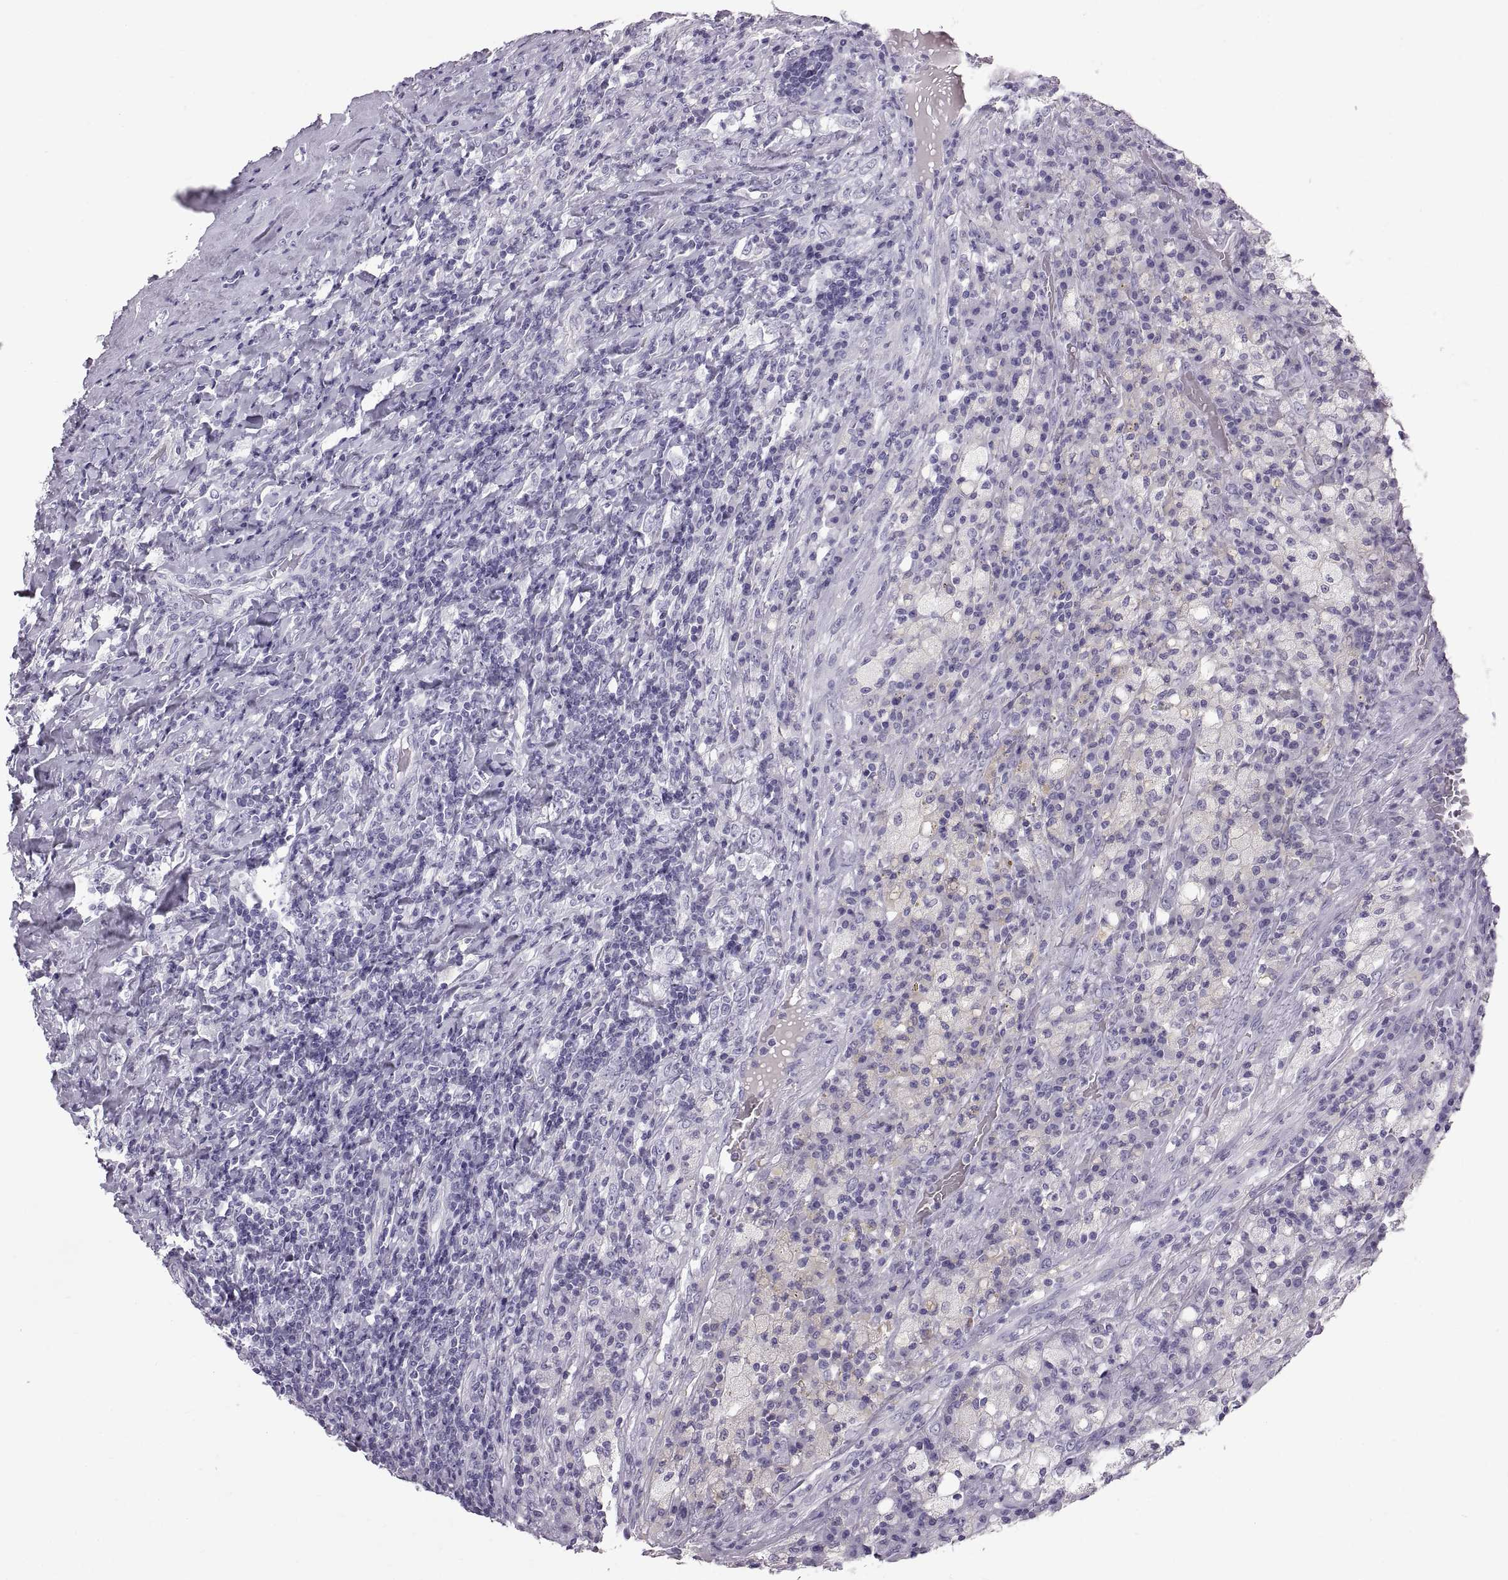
{"staining": {"intensity": "negative", "quantity": "none", "location": "none"}, "tissue": "testis cancer", "cell_type": "Tumor cells", "image_type": "cancer", "snomed": [{"axis": "morphology", "description": "Necrosis, NOS"}, {"axis": "morphology", "description": "Carcinoma, Embryonal, NOS"}, {"axis": "topography", "description": "Testis"}], "caption": "Embryonal carcinoma (testis) stained for a protein using IHC shows no staining tumor cells.", "gene": "WFDC8", "patient": {"sex": "male", "age": 19}}